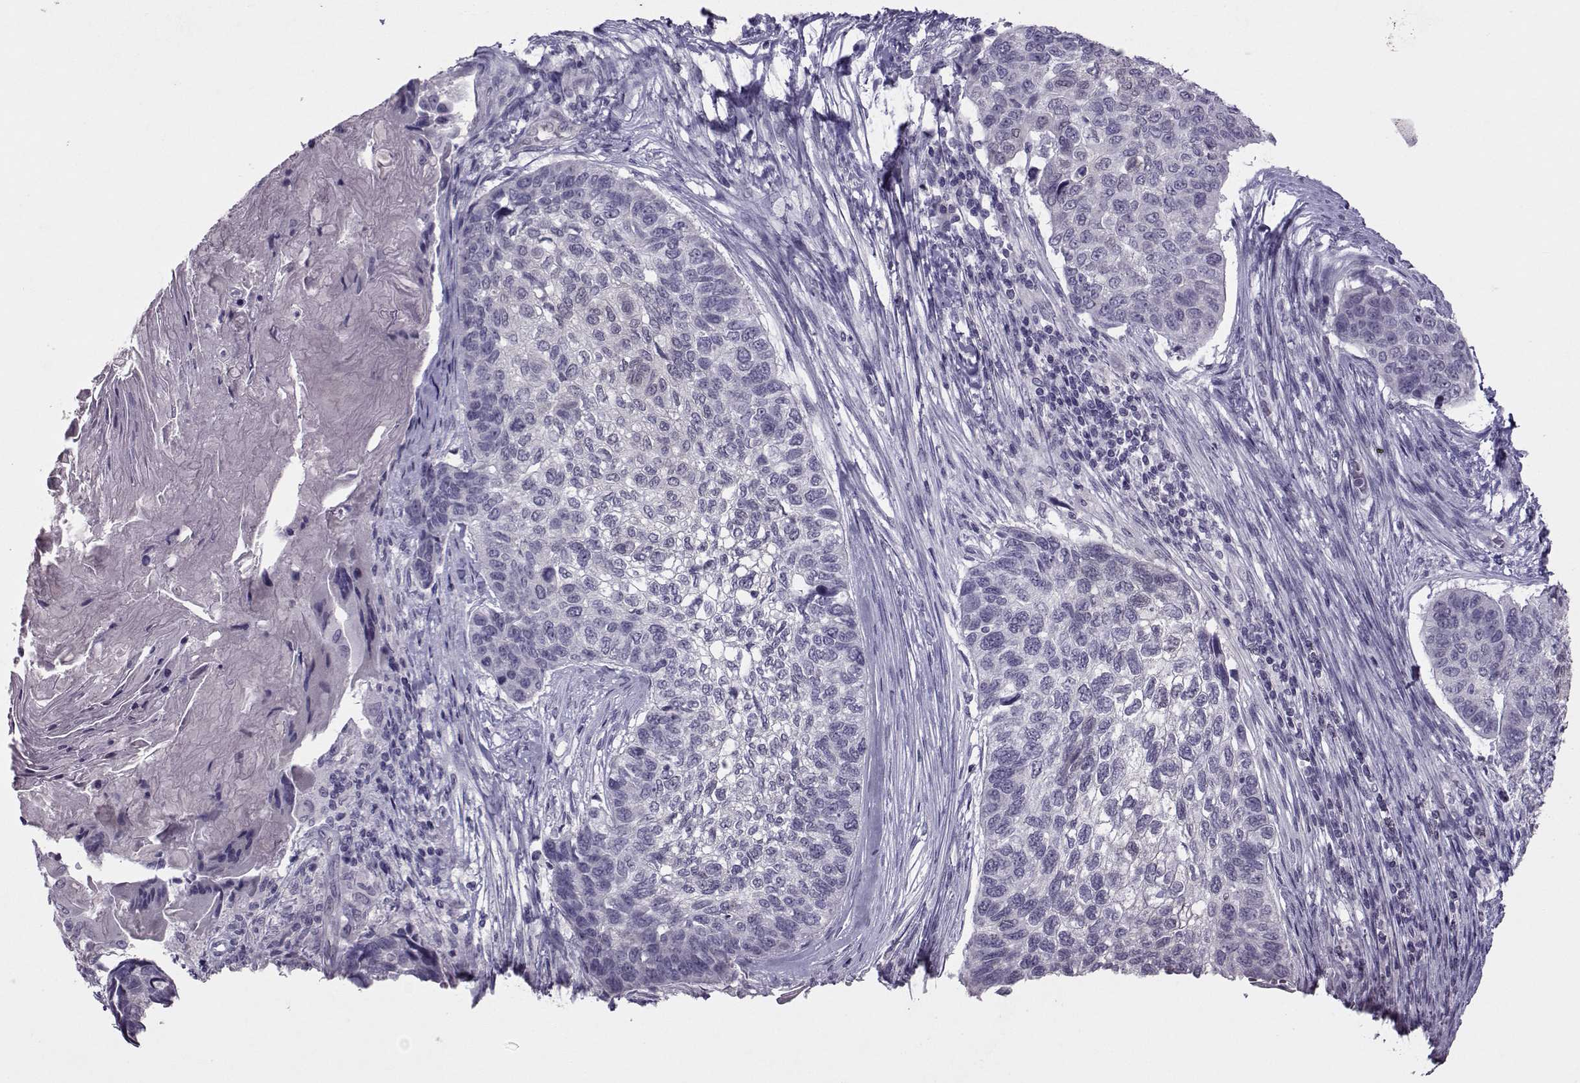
{"staining": {"intensity": "negative", "quantity": "none", "location": "none"}, "tissue": "lung cancer", "cell_type": "Tumor cells", "image_type": "cancer", "snomed": [{"axis": "morphology", "description": "Squamous cell carcinoma, NOS"}, {"axis": "topography", "description": "Lung"}], "caption": "An immunohistochemistry micrograph of squamous cell carcinoma (lung) is shown. There is no staining in tumor cells of squamous cell carcinoma (lung).", "gene": "ASRGL1", "patient": {"sex": "male", "age": 69}}